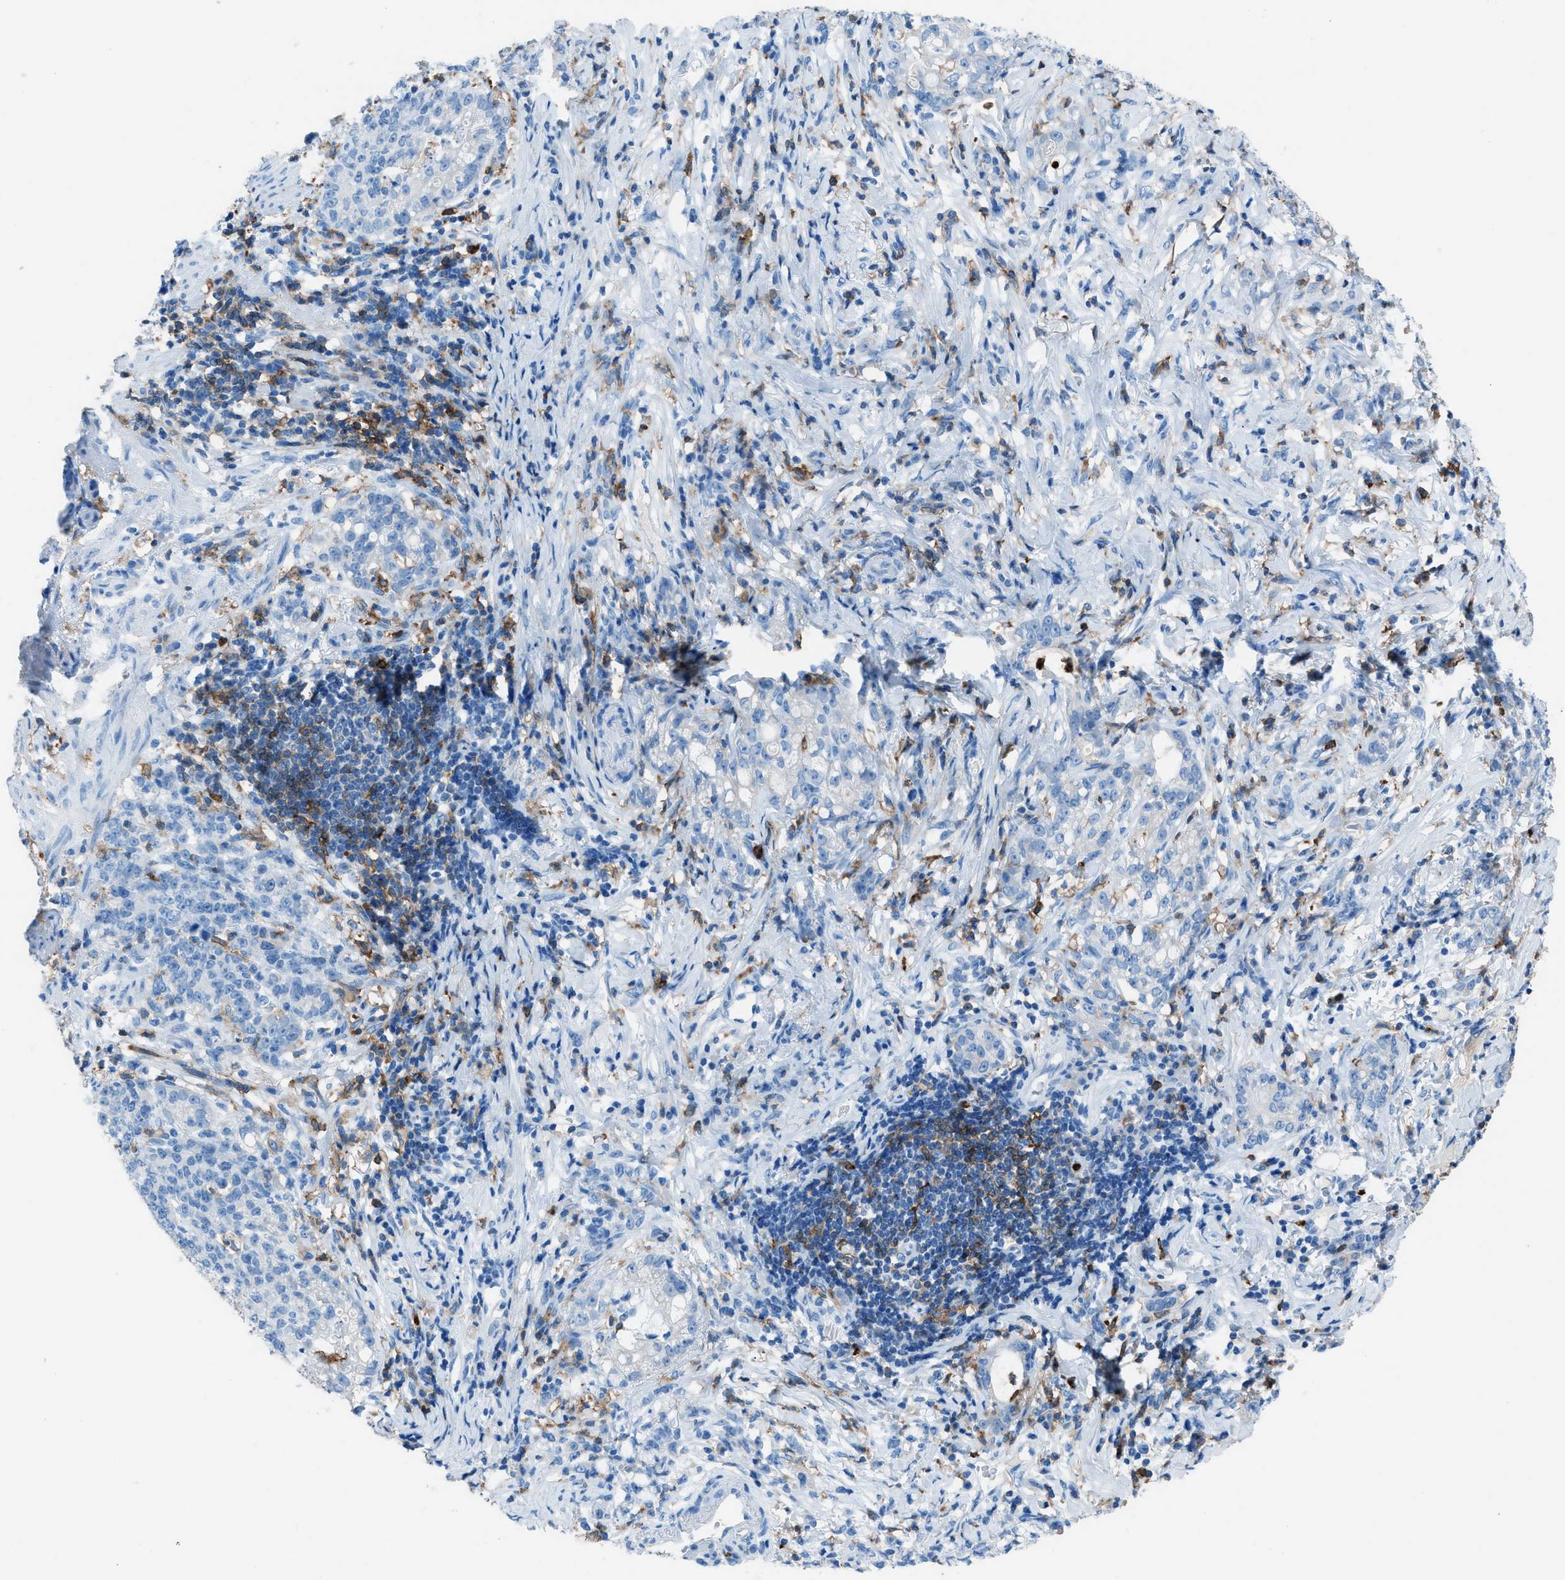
{"staining": {"intensity": "negative", "quantity": "none", "location": "none"}, "tissue": "stomach cancer", "cell_type": "Tumor cells", "image_type": "cancer", "snomed": [{"axis": "morphology", "description": "Adenocarcinoma, NOS"}, {"axis": "topography", "description": "Stomach, lower"}], "caption": "A histopathology image of stomach adenocarcinoma stained for a protein shows no brown staining in tumor cells.", "gene": "ITGB2", "patient": {"sex": "male", "age": 88}}